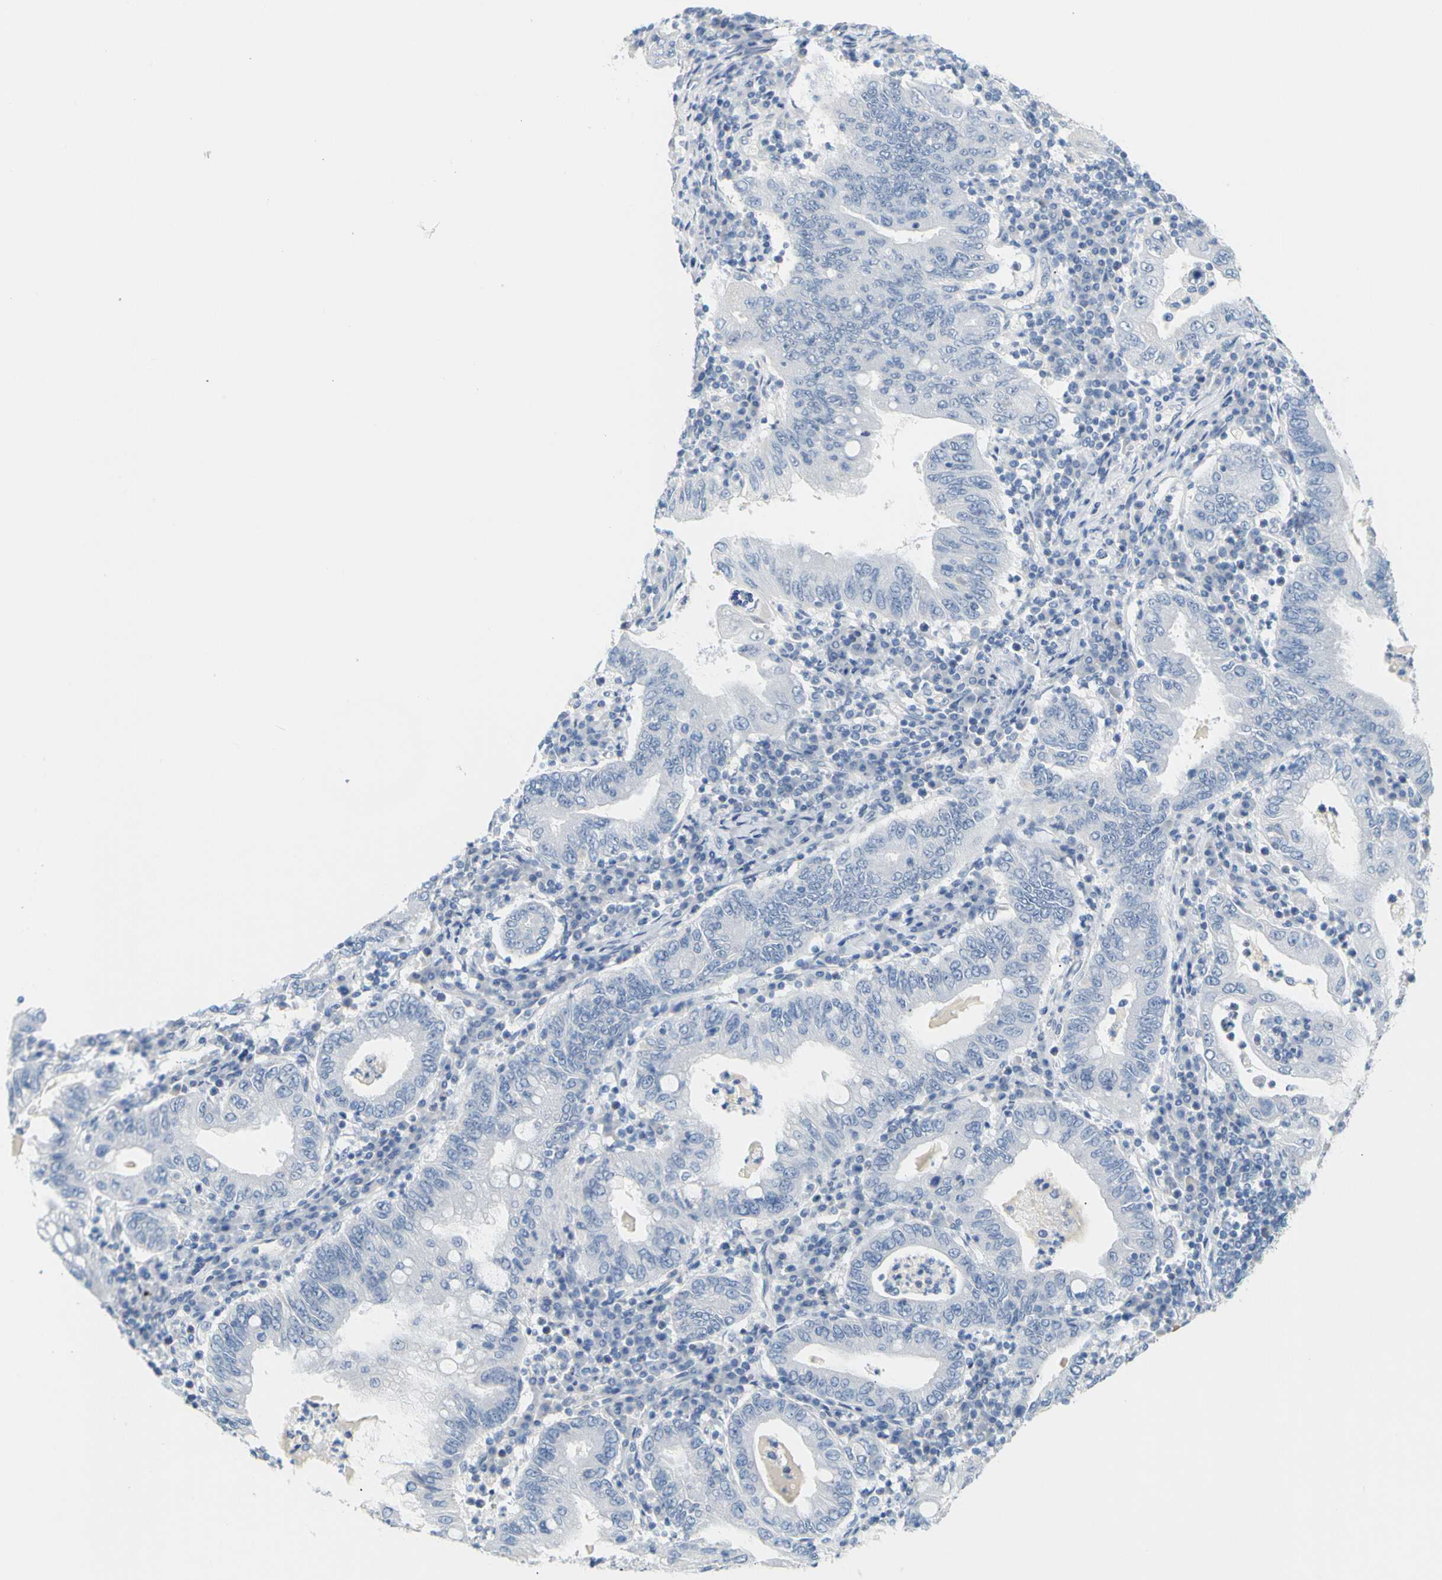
{"staining": {"intensity": "negative", "quantity": "none", "location": "none"}, "tissue": "stomach cancer", "cell_type": "Tumor cells", "image_type": "cancer", "snomed": [{"axis": "morphology", "description": "Normal tissue, NOS"}, {"axis": "morphology", "description": "Adenocarcinoma, NOS"}, {"axis": "topography", "description": "Esophagus"}, {"axis": "topography", "description": "Stomach, upper"}, {"axis": "topography", "description": "Peripheral nerve tissue"}], "caption": "Protein analysis of adenocarcinoma (stomach) reveals no significant positivity in tumor cells.", "gene": "OPN1SW", "patient": {"sex": "male", "age": 62}}